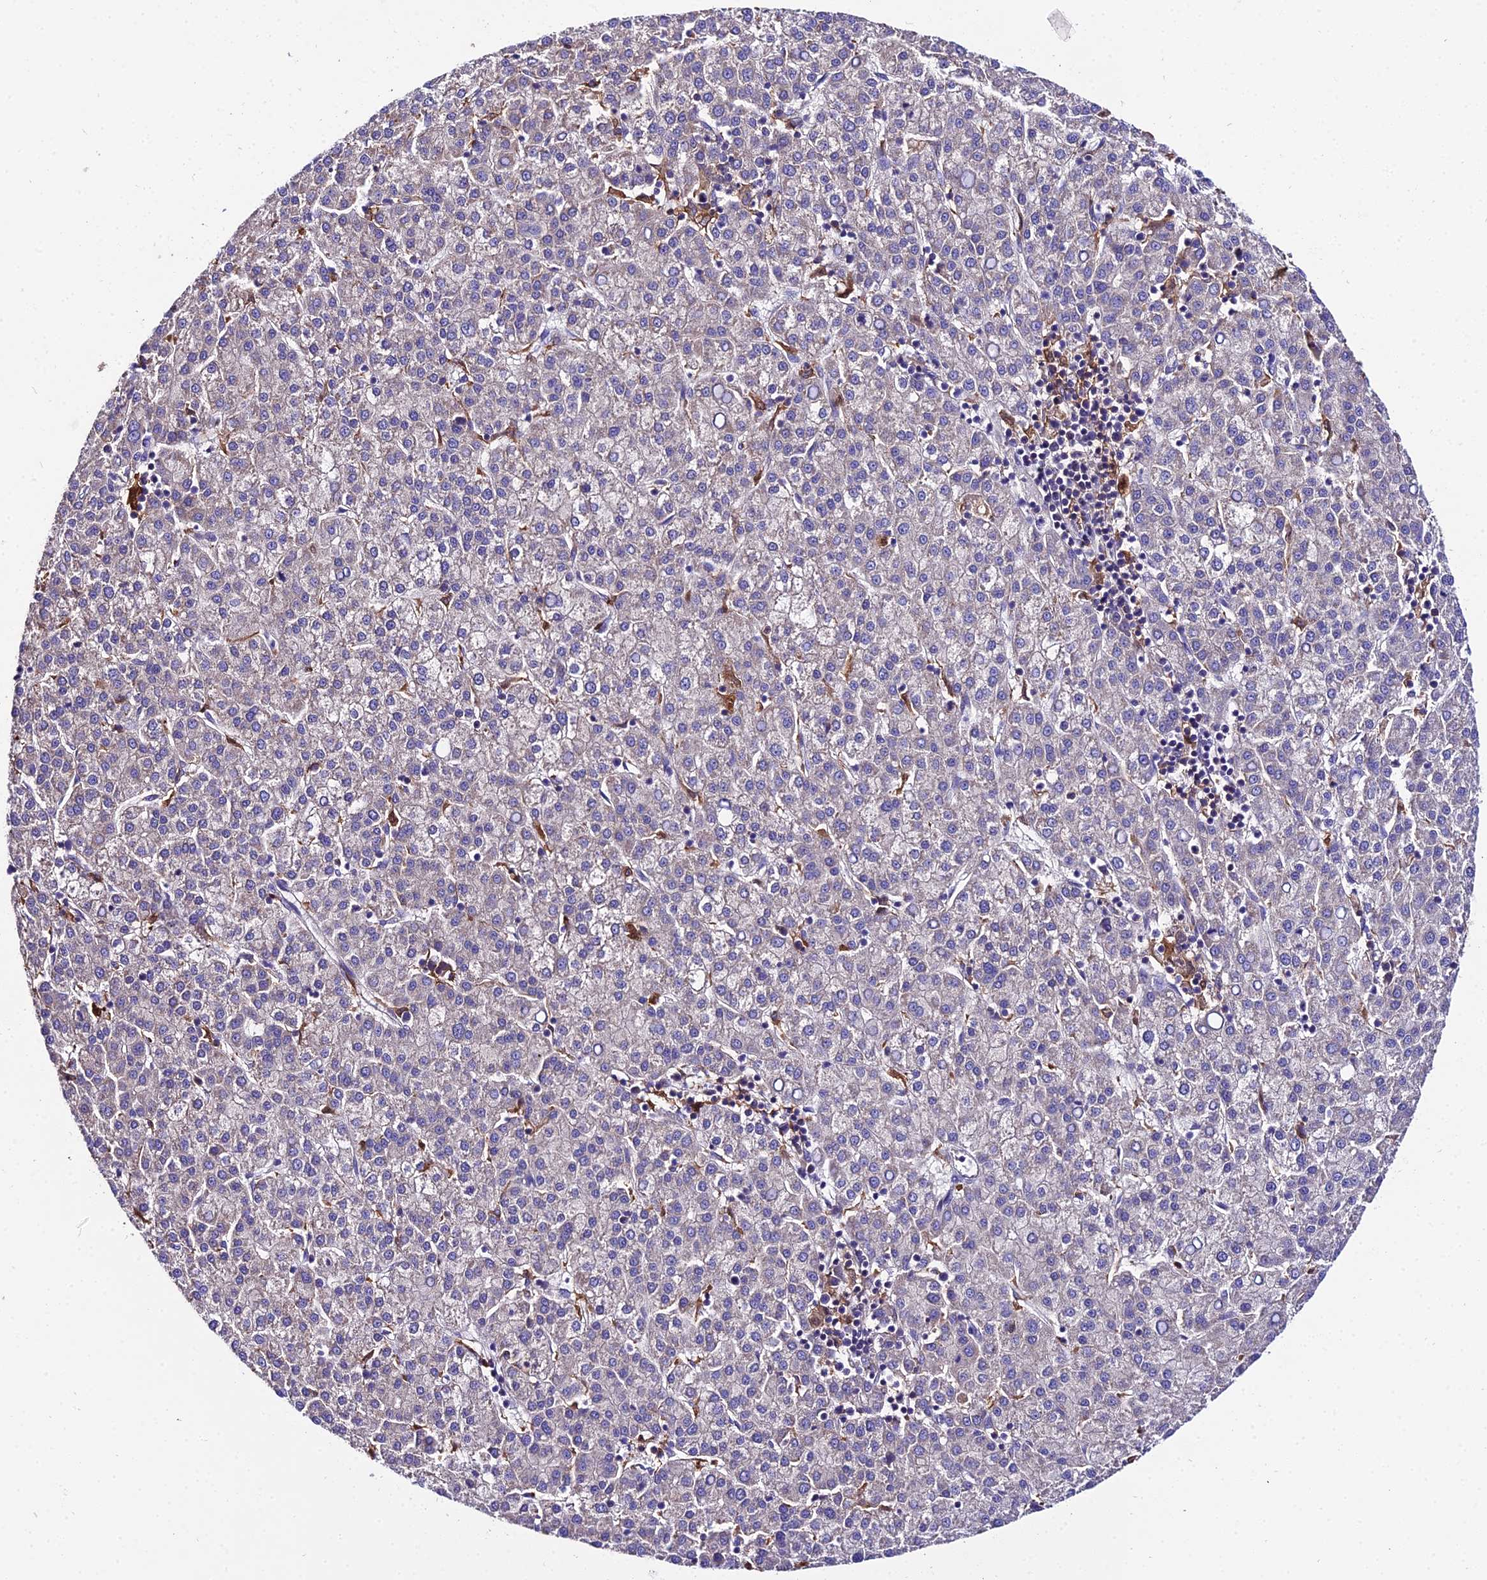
{"staining": {"intensity": "negative", "quantity": "none", "location": "none"}, "tissue": "liver cancer", "cell_type": "Tumor cells", "image_type": "cancer", "snomed": [{"axis": "morphology", "description": "Carcinoma, Hepatocellular, NOS"}, {"axis": "topography", "description": "Liver"}], "caption": "The immunohistochemistry (IHC) photomicrograph has no significant staining in tumor cells of liver cancer tissue. (IHC, brightfield microscopy, high magnification).", "gene": "C2orf69", "patient": {"sex": "female", "age": 58}}